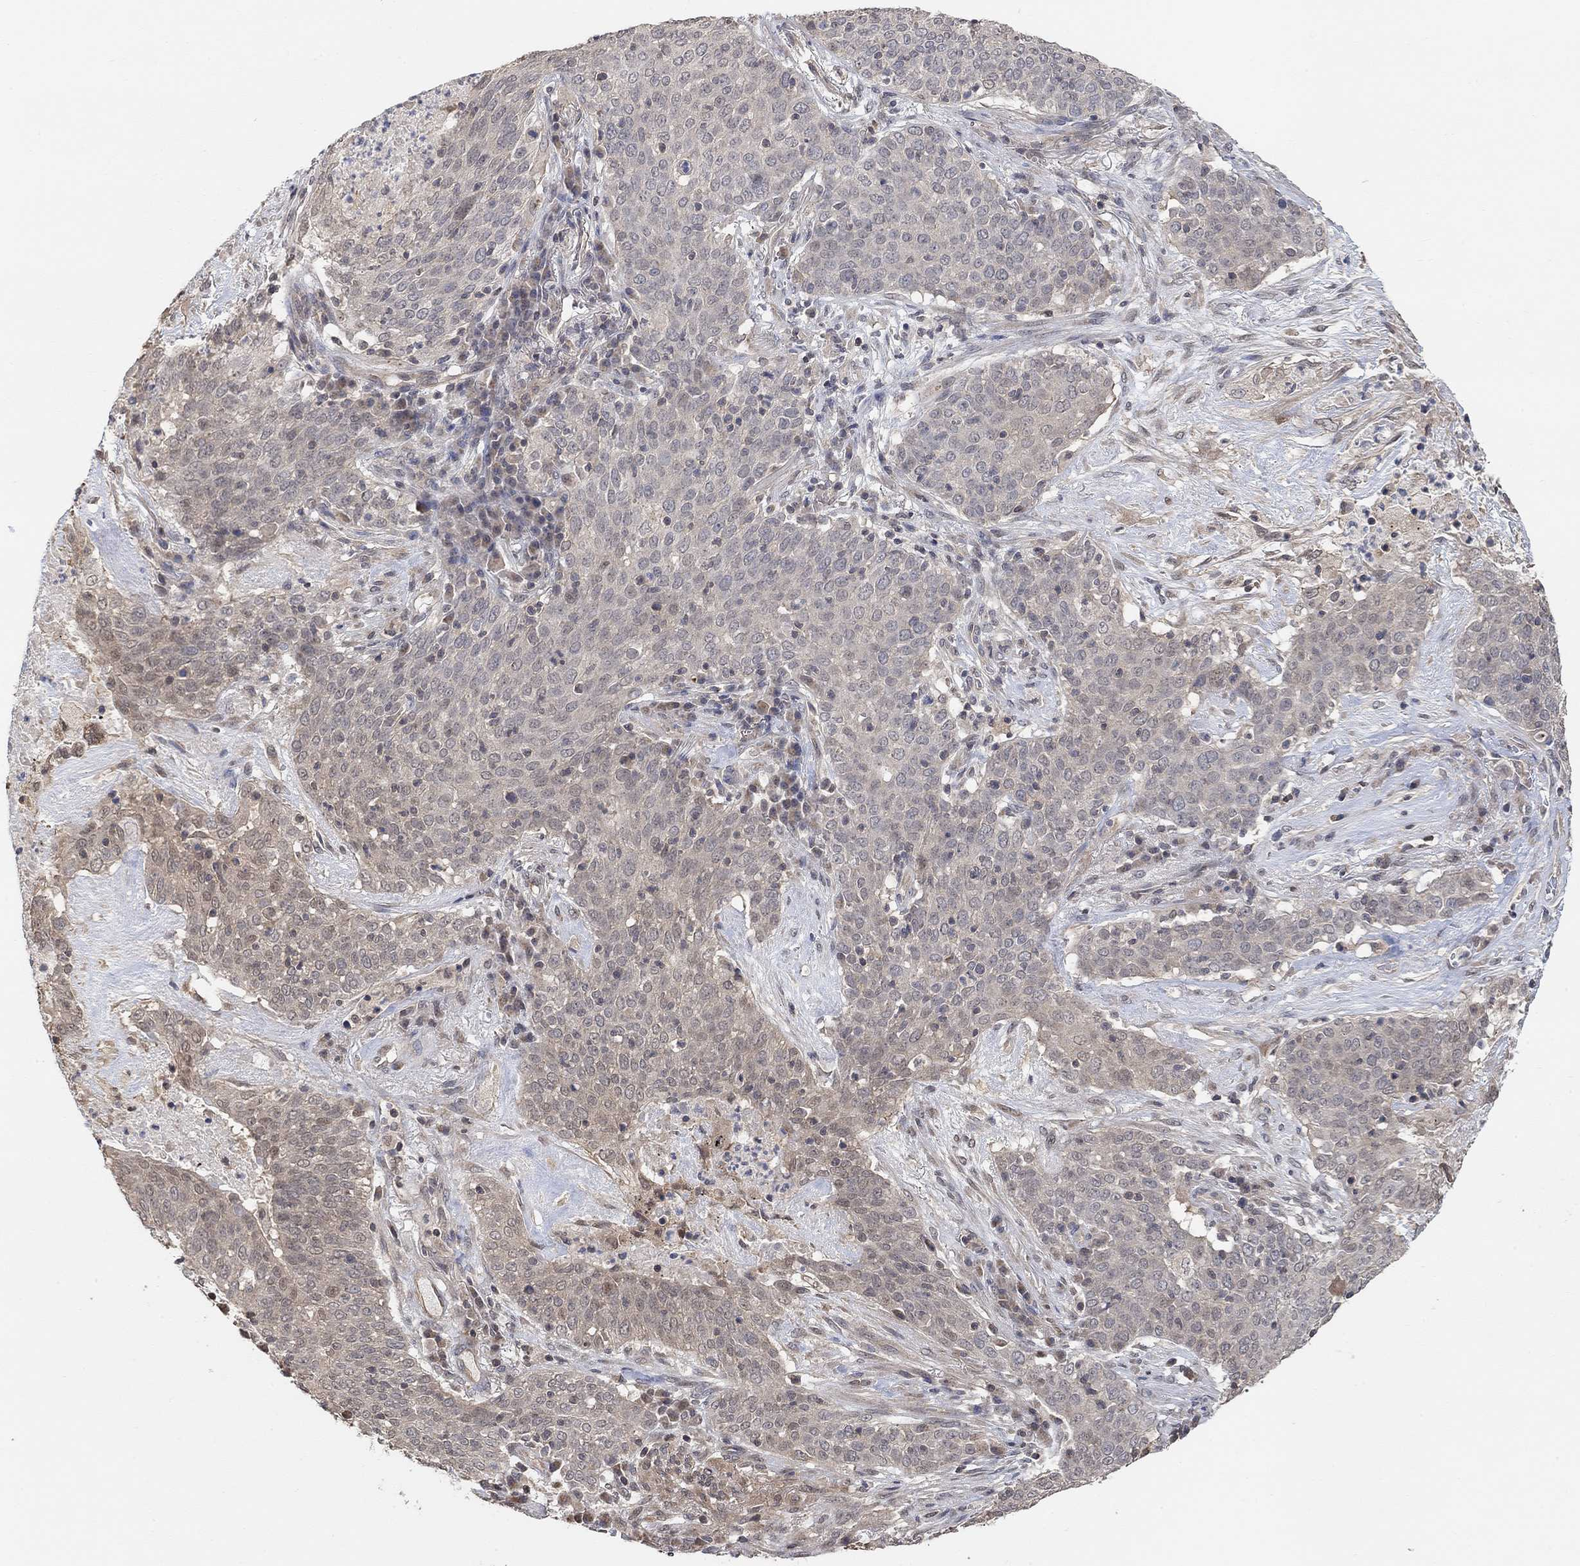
{"staining": {"intensity": "negative", "quantity": "none", "location": "none"}, "tissue": "lung cancer", "cell_type": "Tumor cells", "image_type": "cancer", "snomed": [{"axis": "morphology", "description": "Squamous cell carcinoma, NOS"}, {"axis": "topography", "description": "Lung"}], "caption": "IHC micrograph of neoplastic tissue: lung cancer (squamous cell carcinoma) stained with DAB exhibits no significant protein staining in tumor cells.", "gene": "UNC5B", "patient": {"sex": "male", "age": 82}}